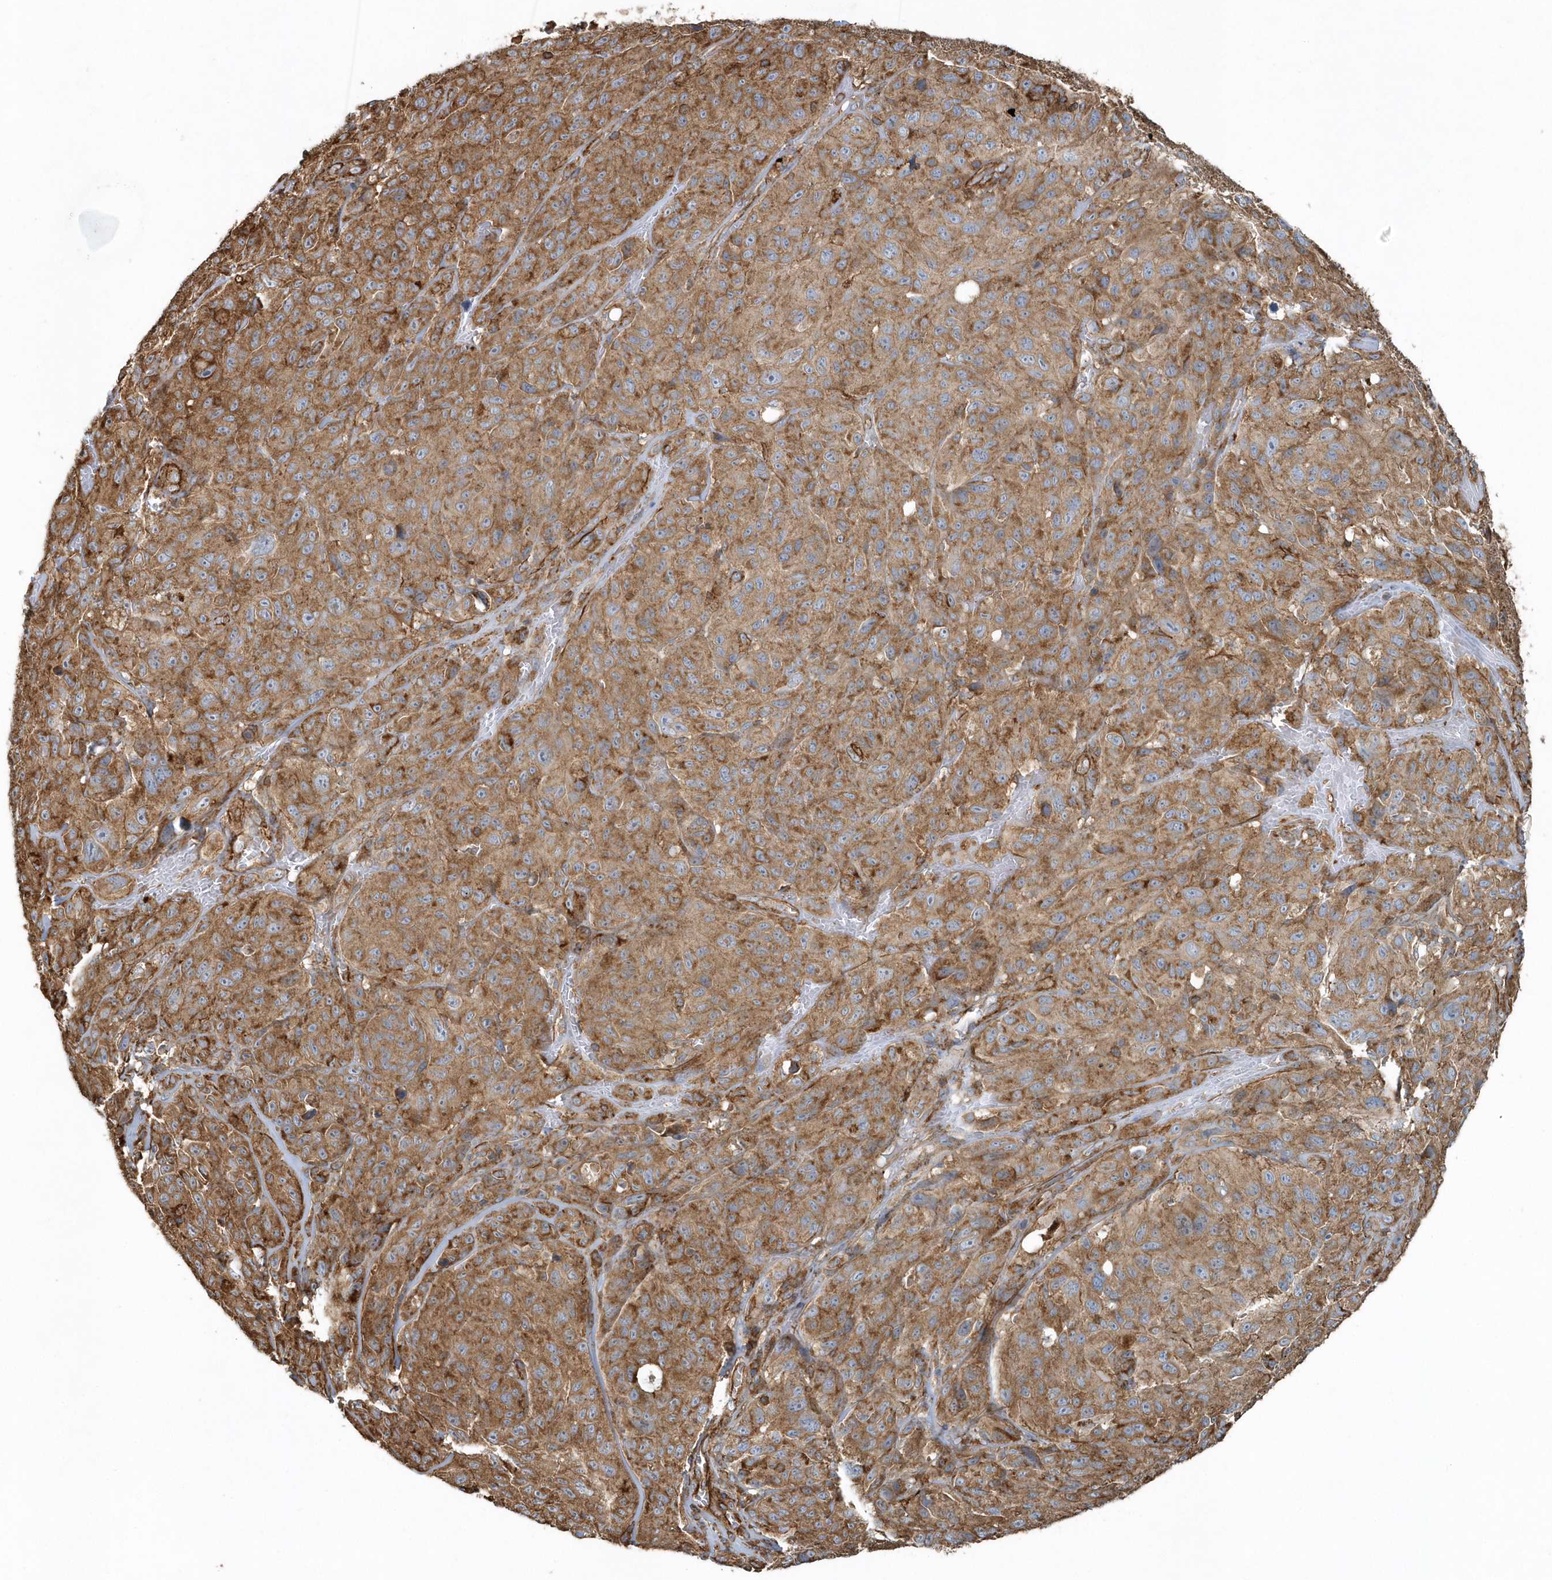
{"staining": {"intensity": "moderate", "quantity": ">75%", "location": "cytoplasmic/membranous"}, "tissue": "melanoma", "cell_type": "Tumor cells", "image_type": "cancer", "snomed": [{"axis": "morphology", "description": "Malignant melanoma, NOS"}, {"axis": "topography", "description": "Skin"}], "caption": "Moderate cytoplasmic/membranous expression for a protein is appreciated in about >75% of tumor cells of melanoma using IHC.", "gene": "MMUT", "patient": {"sex": "male", "age": 66}}